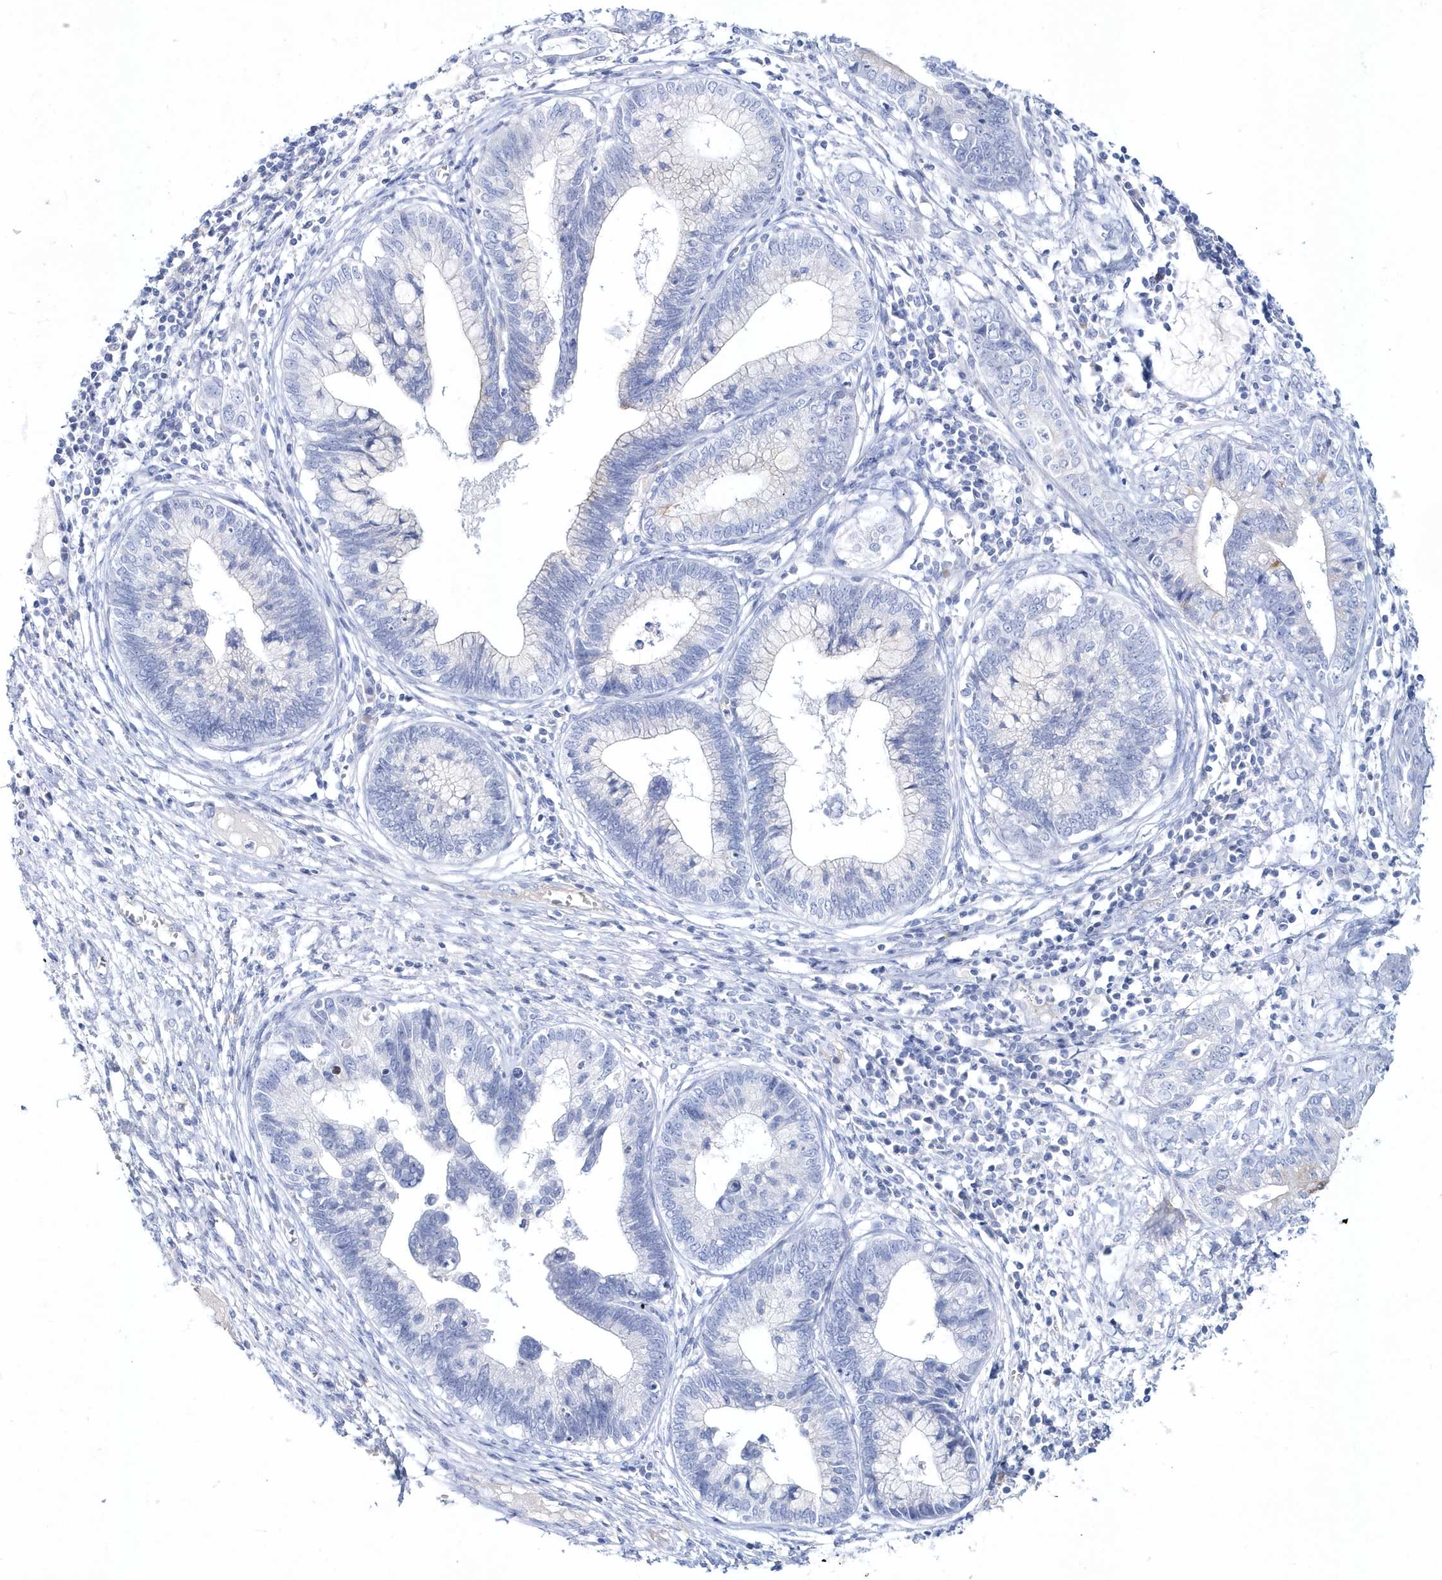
{"staining": {"intensity": "negative", "quantity": "none", "location": "none"}, "tissue": "cervical cancer", "cell_type": "Tumor cells", "image_type": "cancer", "snomed": [{"axis": "morphology", "description": "Adenocarcinoma, NOS"}, {"axis": "topography", "description": "Cervix"}], "caption": "Immunohistochemistry photomicrograph of neoplastic tissue: human cervical cancer (adenocarcinoma) stained with DAB displays no significant protein positivity in tumor cells.", "gene": "SPINK7", "patient": {"sex": "female", "age": 44}}